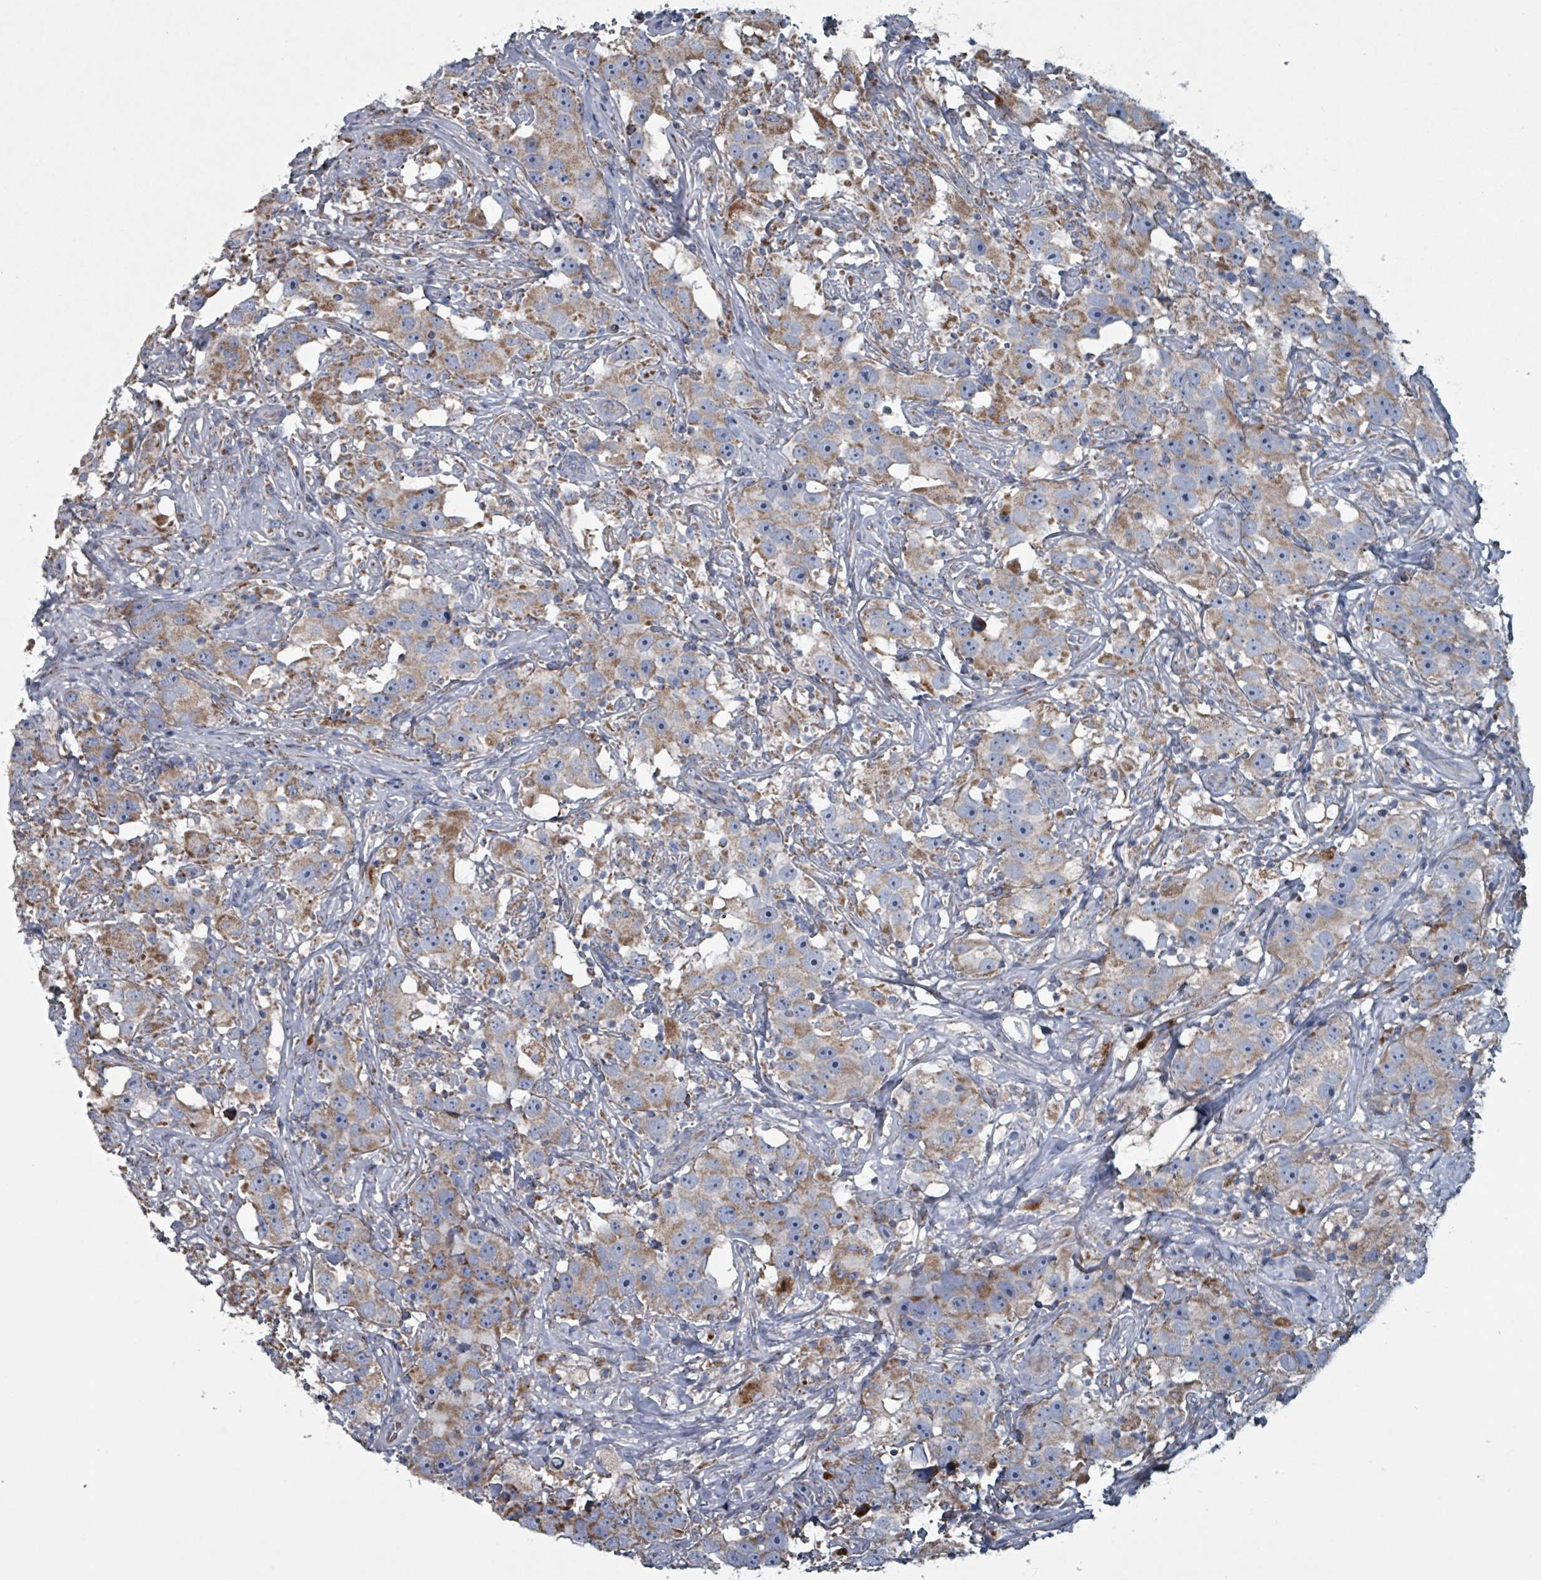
{"staining": {"intensity": "weak", "quantity": ">75%", "location": "cytoplasmic/membranous"}, "tissue": "testis cancer", "cell_type": "Tumor cells", "image_type": "cancer", "snomed": [{"axis": "morphology", "description": "Seminoma, NOS"}, {"axis": "topography", "description": "Testis"}], "caption": "Testis cancer (seminoma) stained with immunohistochemistry displays weak cytoplasmic/membranous positivity in approximately >75% of tumor cells.", "gene": "ABHD18", "patient": {"sex": "male", "age": 49}}